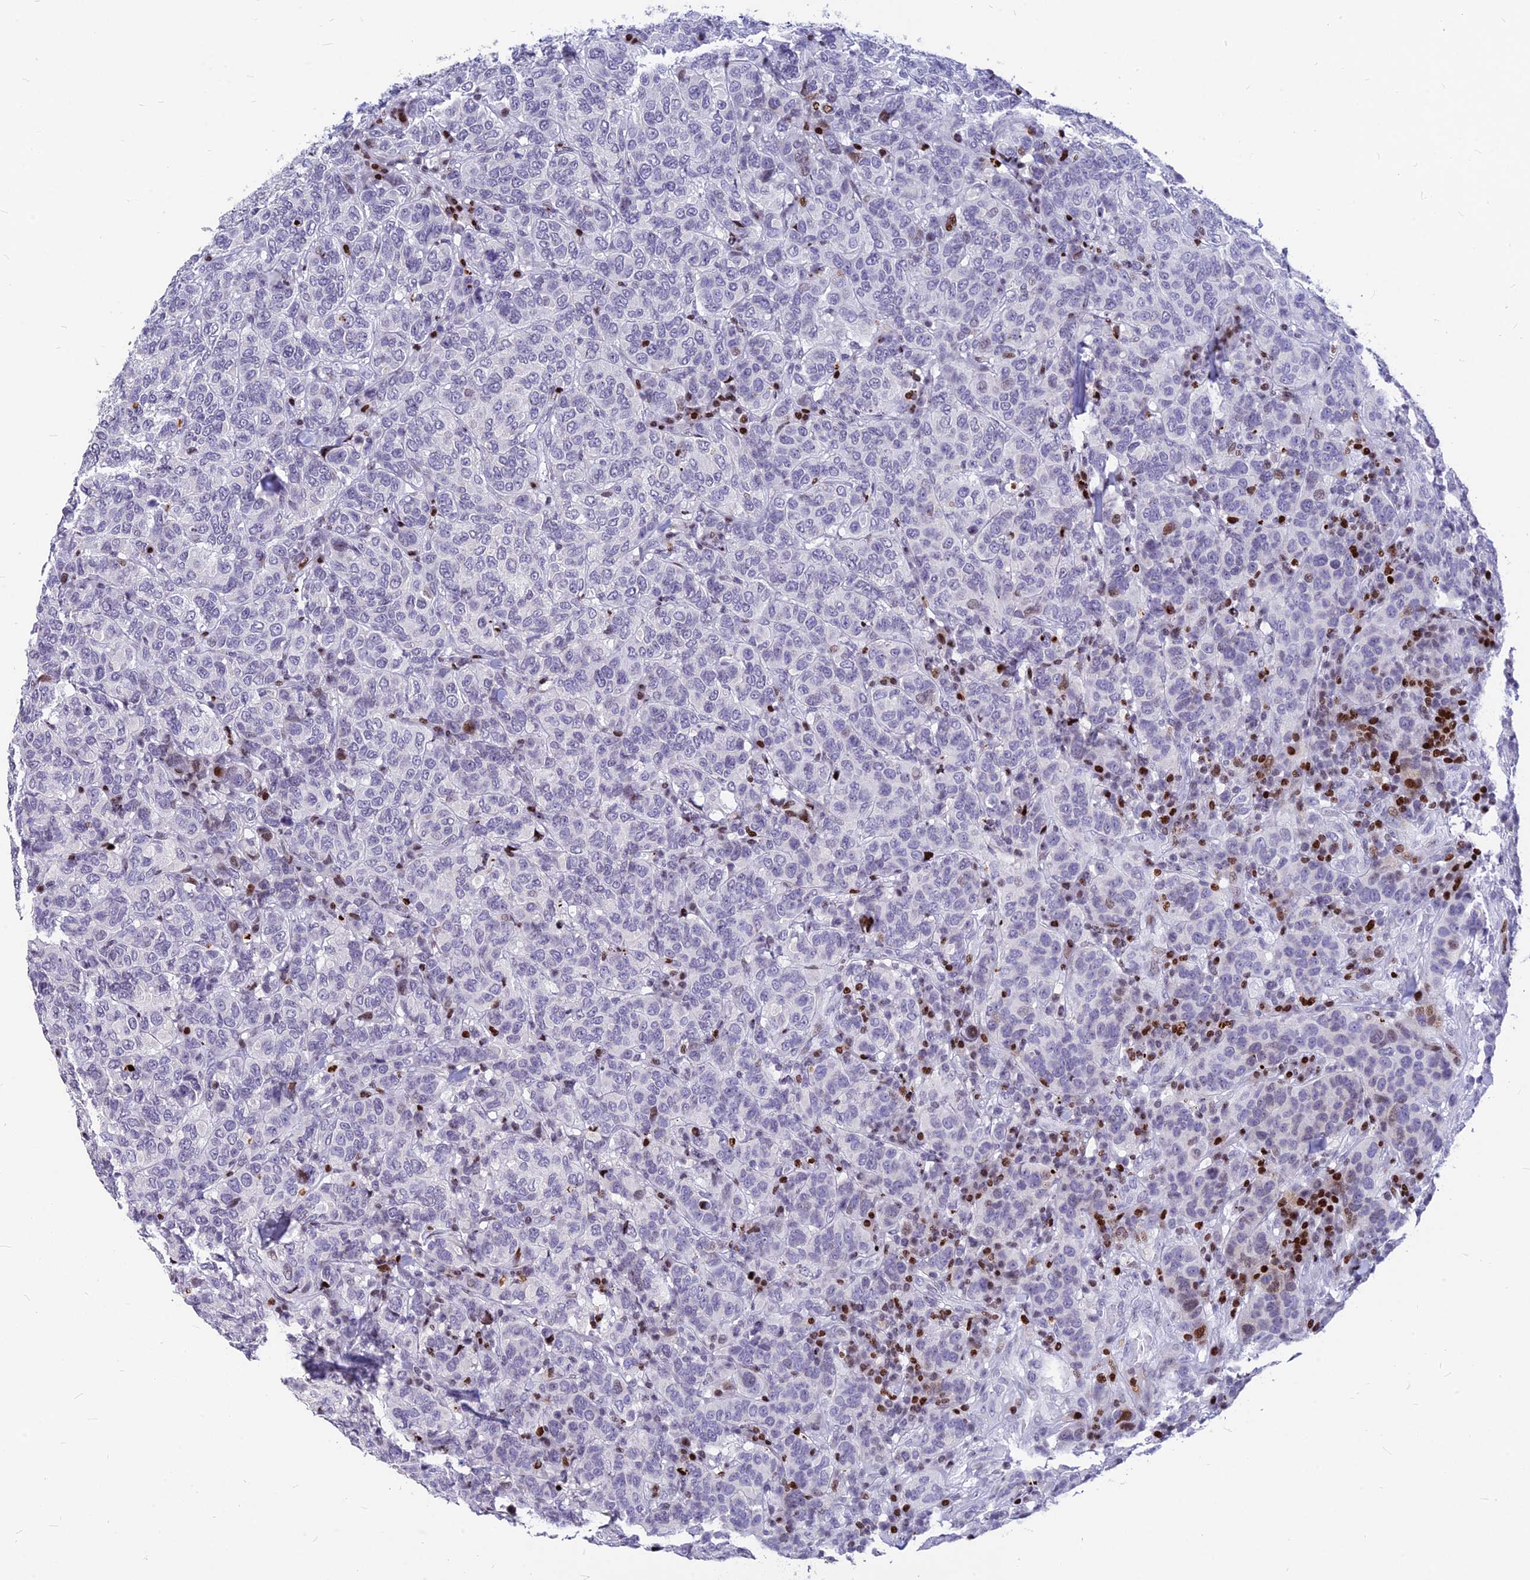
{"staining": {"intensity": "negative", "quantity": "none", "location": "none"}, "tissue": "breast cancer", "cell_type": "Tumor cells", "image_type": "cancer", "snomed": [{"axis": "morphology", "description": "Duct carcinoma"}, {"axis": "topography", "description": "Breast"}], "caption": "The image demonstrates no staining of tumor cells in breast cancer (infiltrating ductal carcinoma). The staining was performed using DAB to visualize the protein expression in brown, while the nuclei were stained in blue with hematoxylin (Magnification: 20x).", "gene": "PRPS1", "patient": {"sex": "female", "age": 55}}